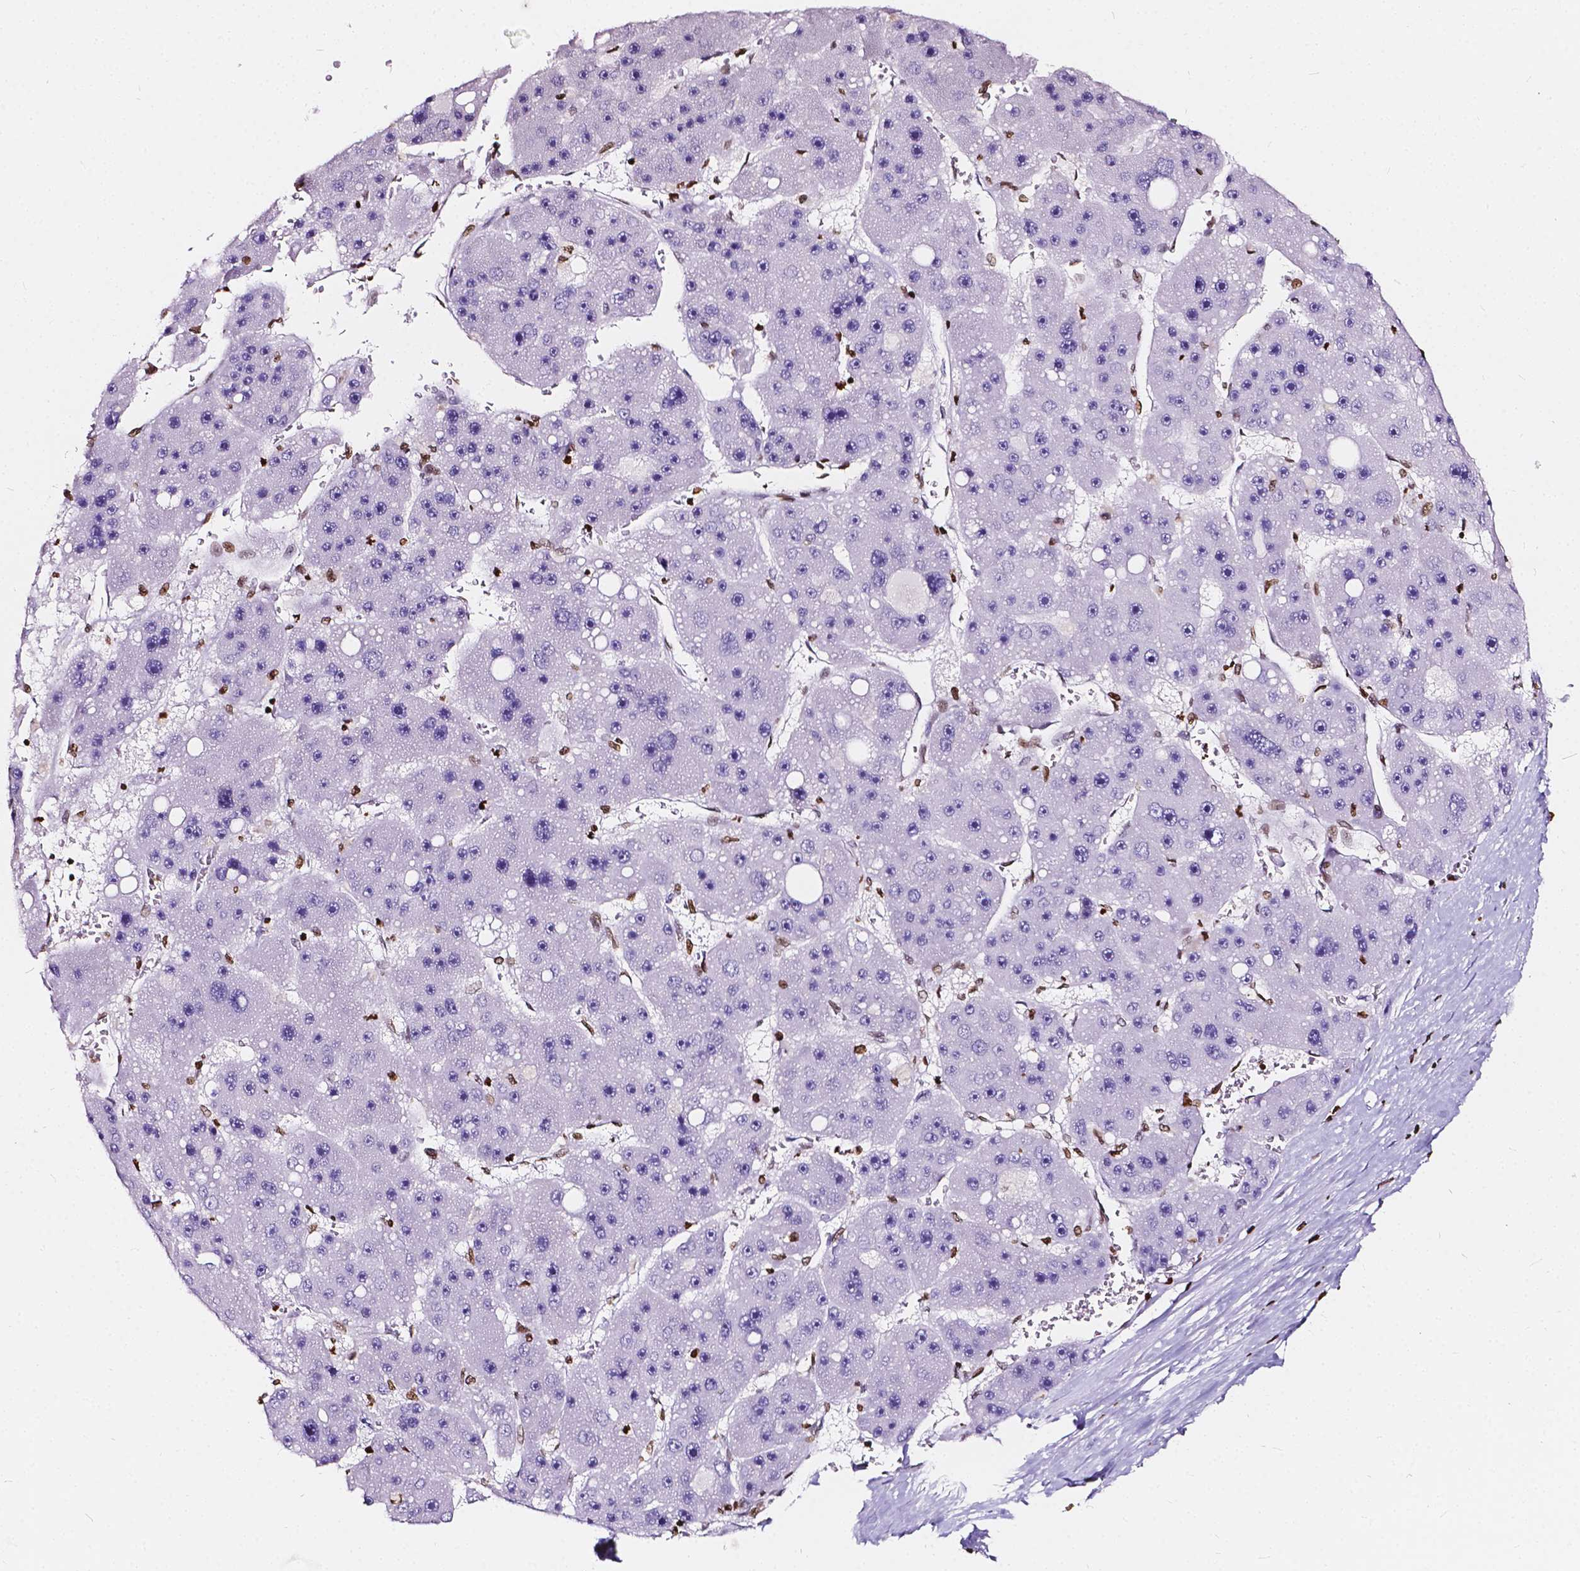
{"staining": {"intensity": "negative", "quantity": "none", "location": "none"}, "tissue": "liver cancer", "cell_type": "Tumor cells", "image_type": "cancer", "snomed": [{"axis": "morphology", "description": "Carcinoma, Hepatocellular, NOS"}, {"axis": "topography", "description": "Liver"}], "caption": "Tumor cells show no significant positivity in liver cancer (hepatocellular carcinoma).", "gene": "CBY3", "patient": {"sex": "female", "age": 61}}